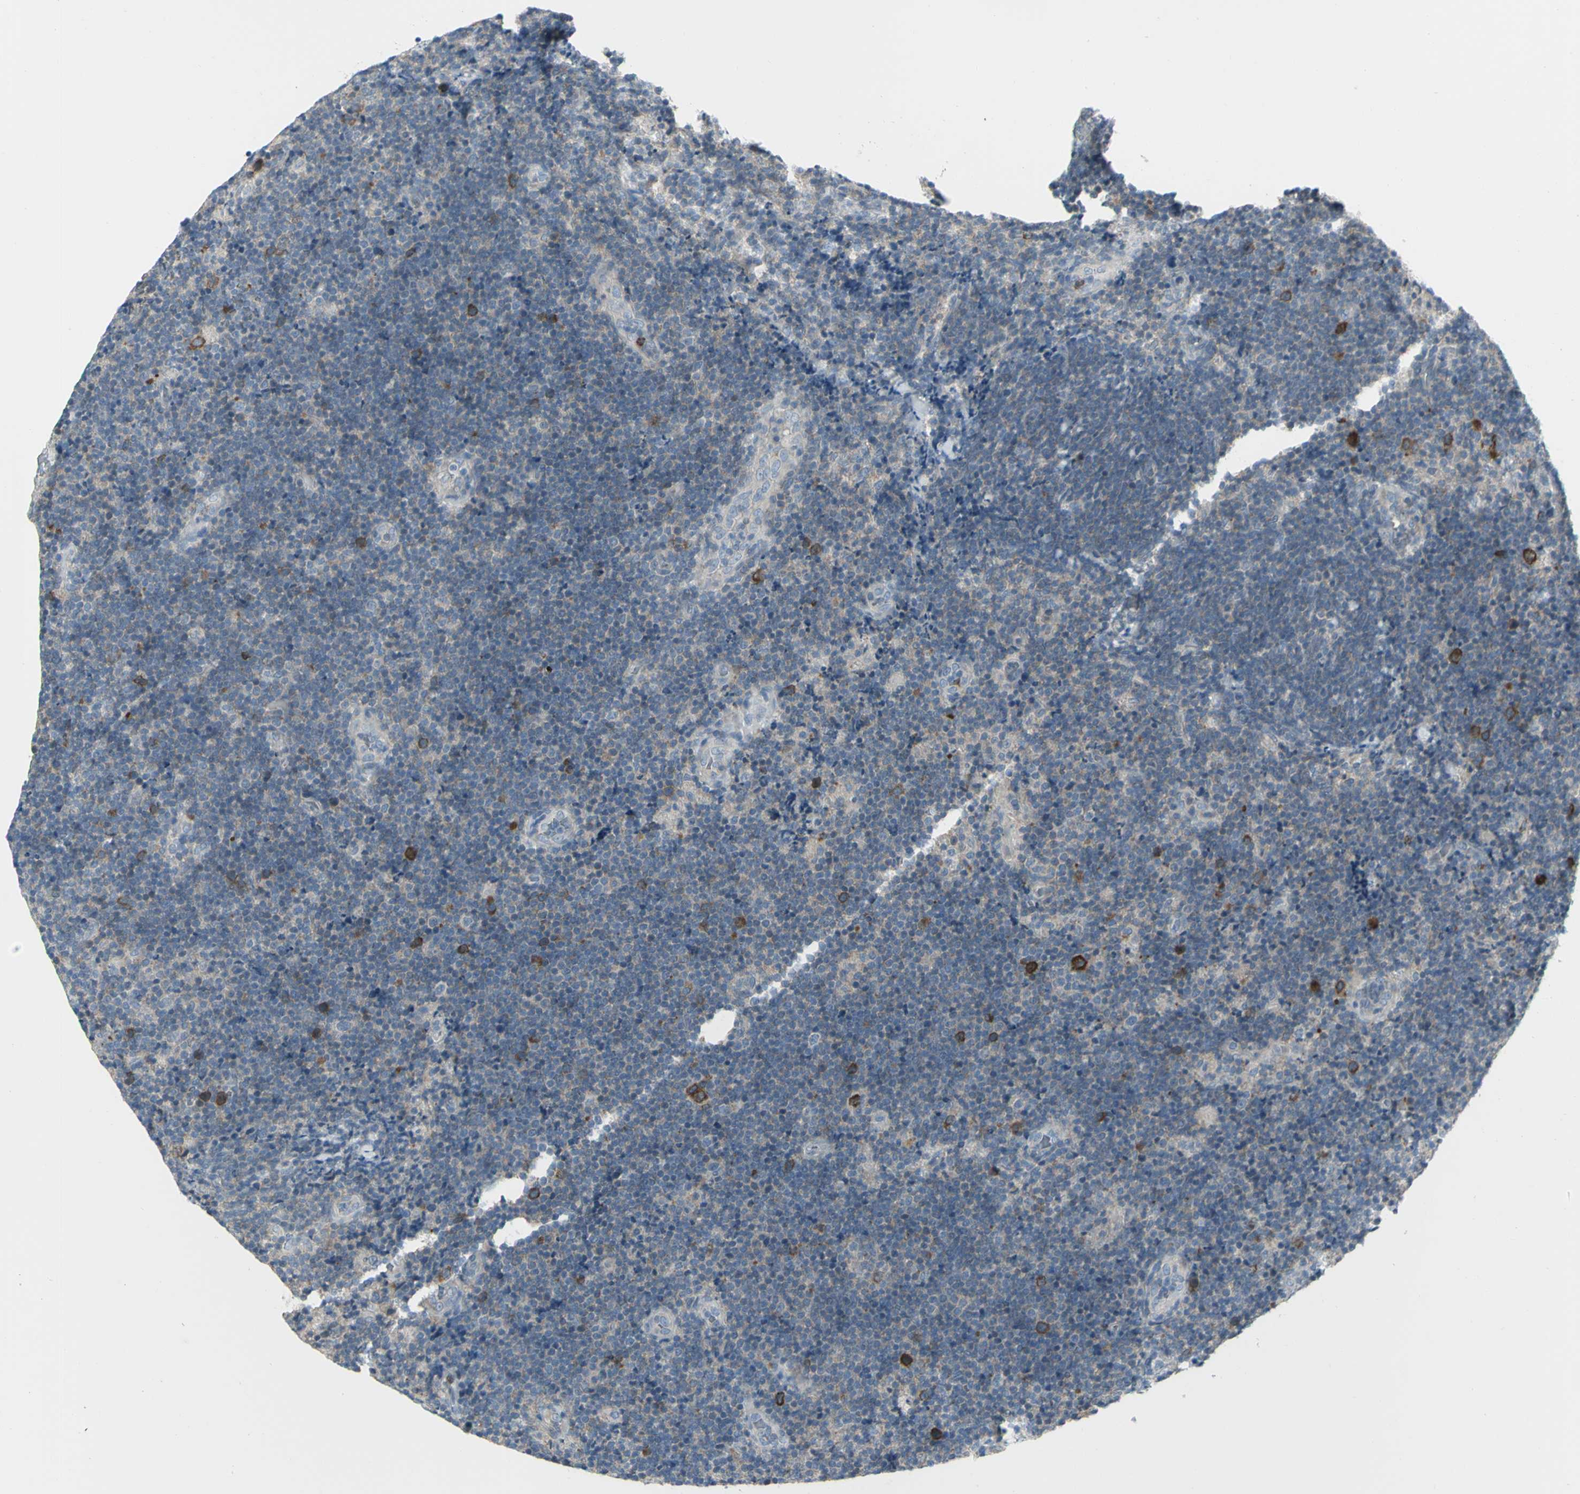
{"staining": {"intensity": "strong", "quantity": "<25%", "location": "cytoplasmic/membranous"}, "tissue": "lymphoma", "cell_type": "Tumor cells", "image_type": "cancer", "snomed": [{"axis": "morphology", "description": "Malignant lymphoma, non-Hodgkin's type, Low grade"}, {"axis": "topography", "description": "Lymph node"}], "caption": "Immunohistochemistry (IHC) (DAB) staining of human malignant lymphoma, non-Hodgkin's type (low-grade) reveals strong cytoplasmic/membranous protein expression in about <25% of tumor cells. (DAB IHC, brown staining for protein, blue staining for nuclei).", "gene": "CCNB2", "patient": {"sex": "male", "age": 83}}